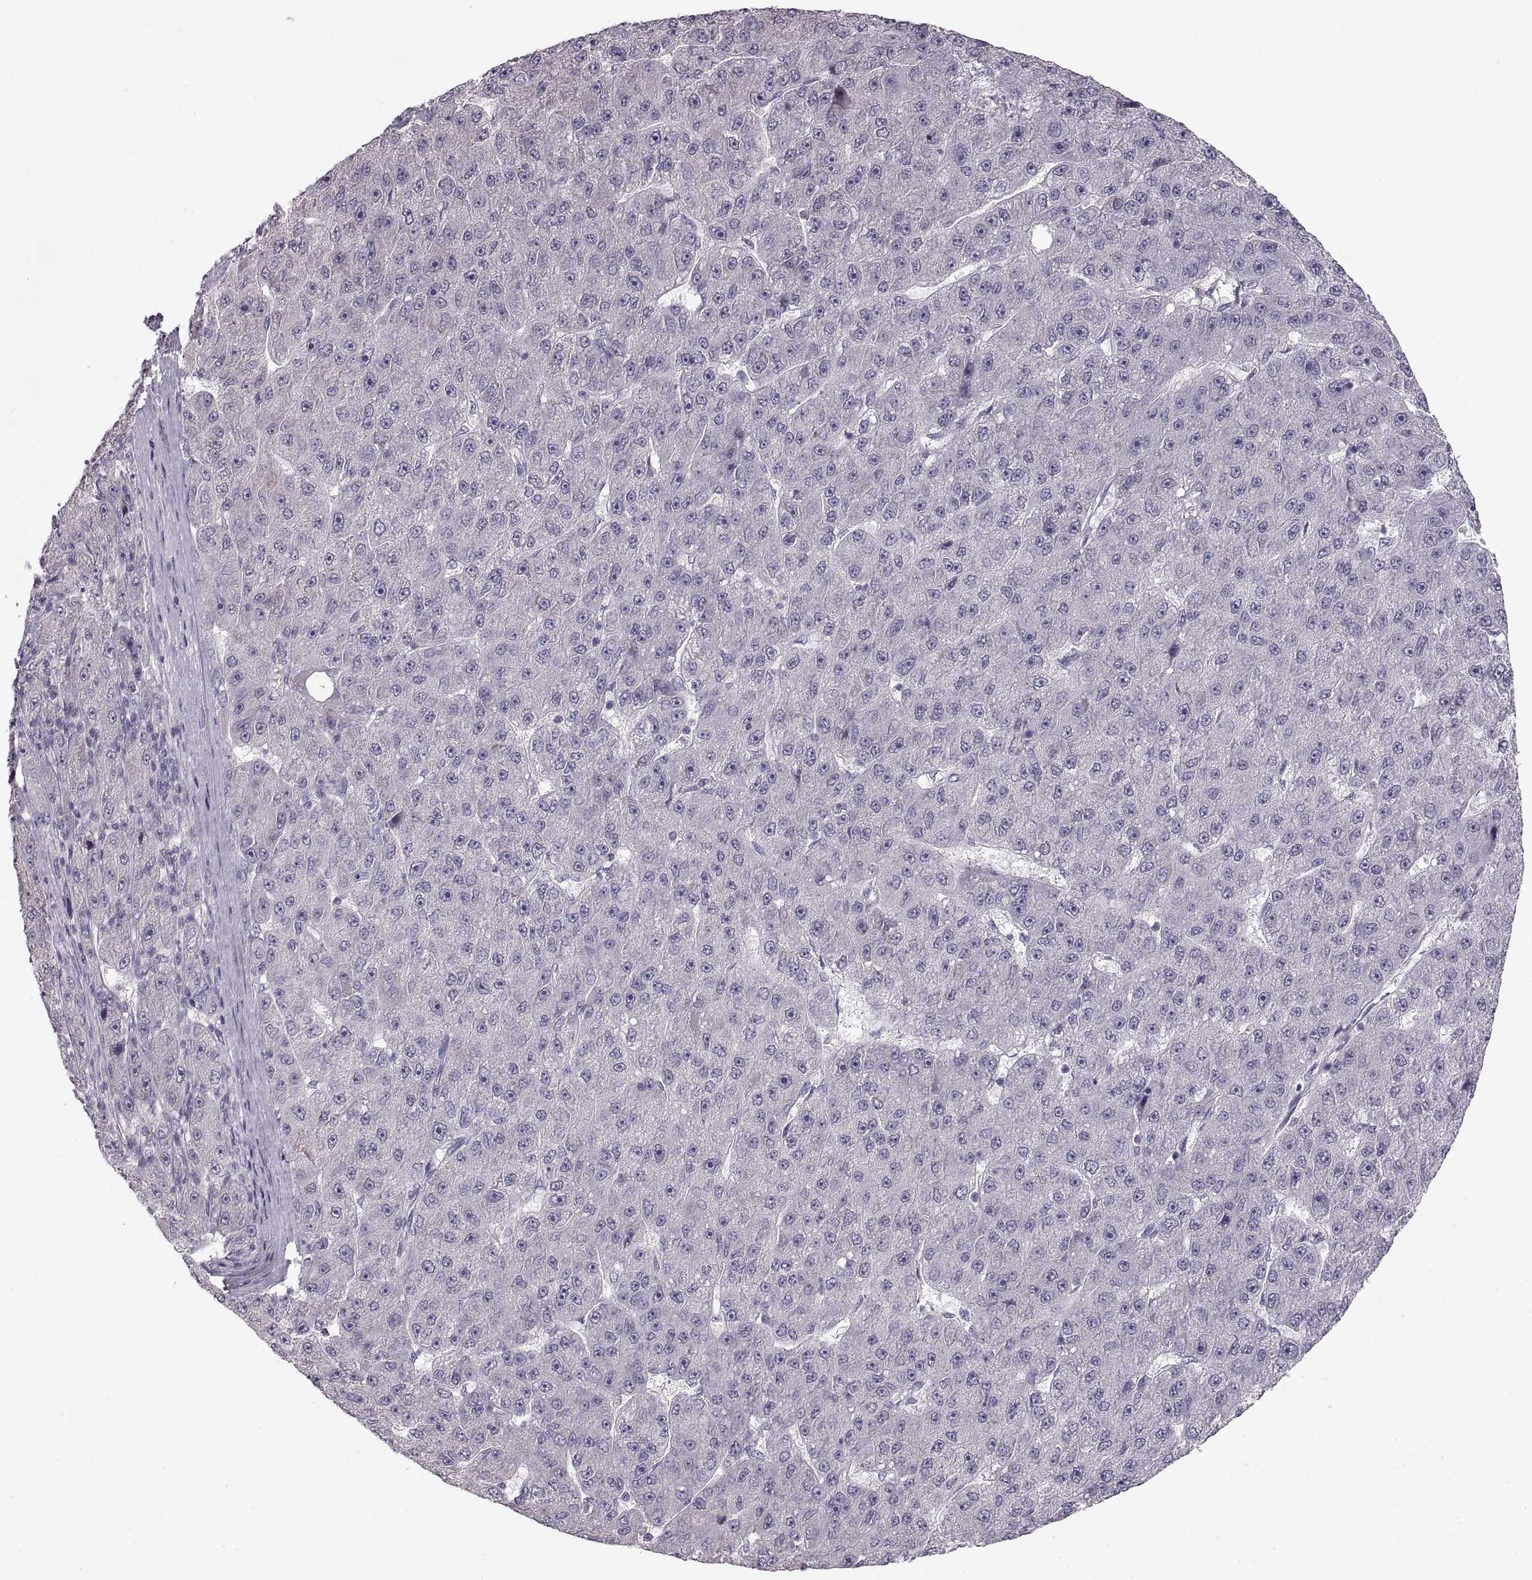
{"staining": {"intensity": "negative", "quantity": "none", "location": "none"}, "tissue": "liver cancer", "cell_type": "Tumor cells", "image_type": "cancer", "snomed": [{"axis": "morphology", "description": "Carcinoma, Hepatocellular, NOS"}, {"axis": "topography", "description": "Liver"}], "caption": "Tumor cells show no significant protein positivity in liver cancer (hepatocellular carcinoma).", "gene": "ADAM11", "patient": {"sex": "male", "age": 67}}